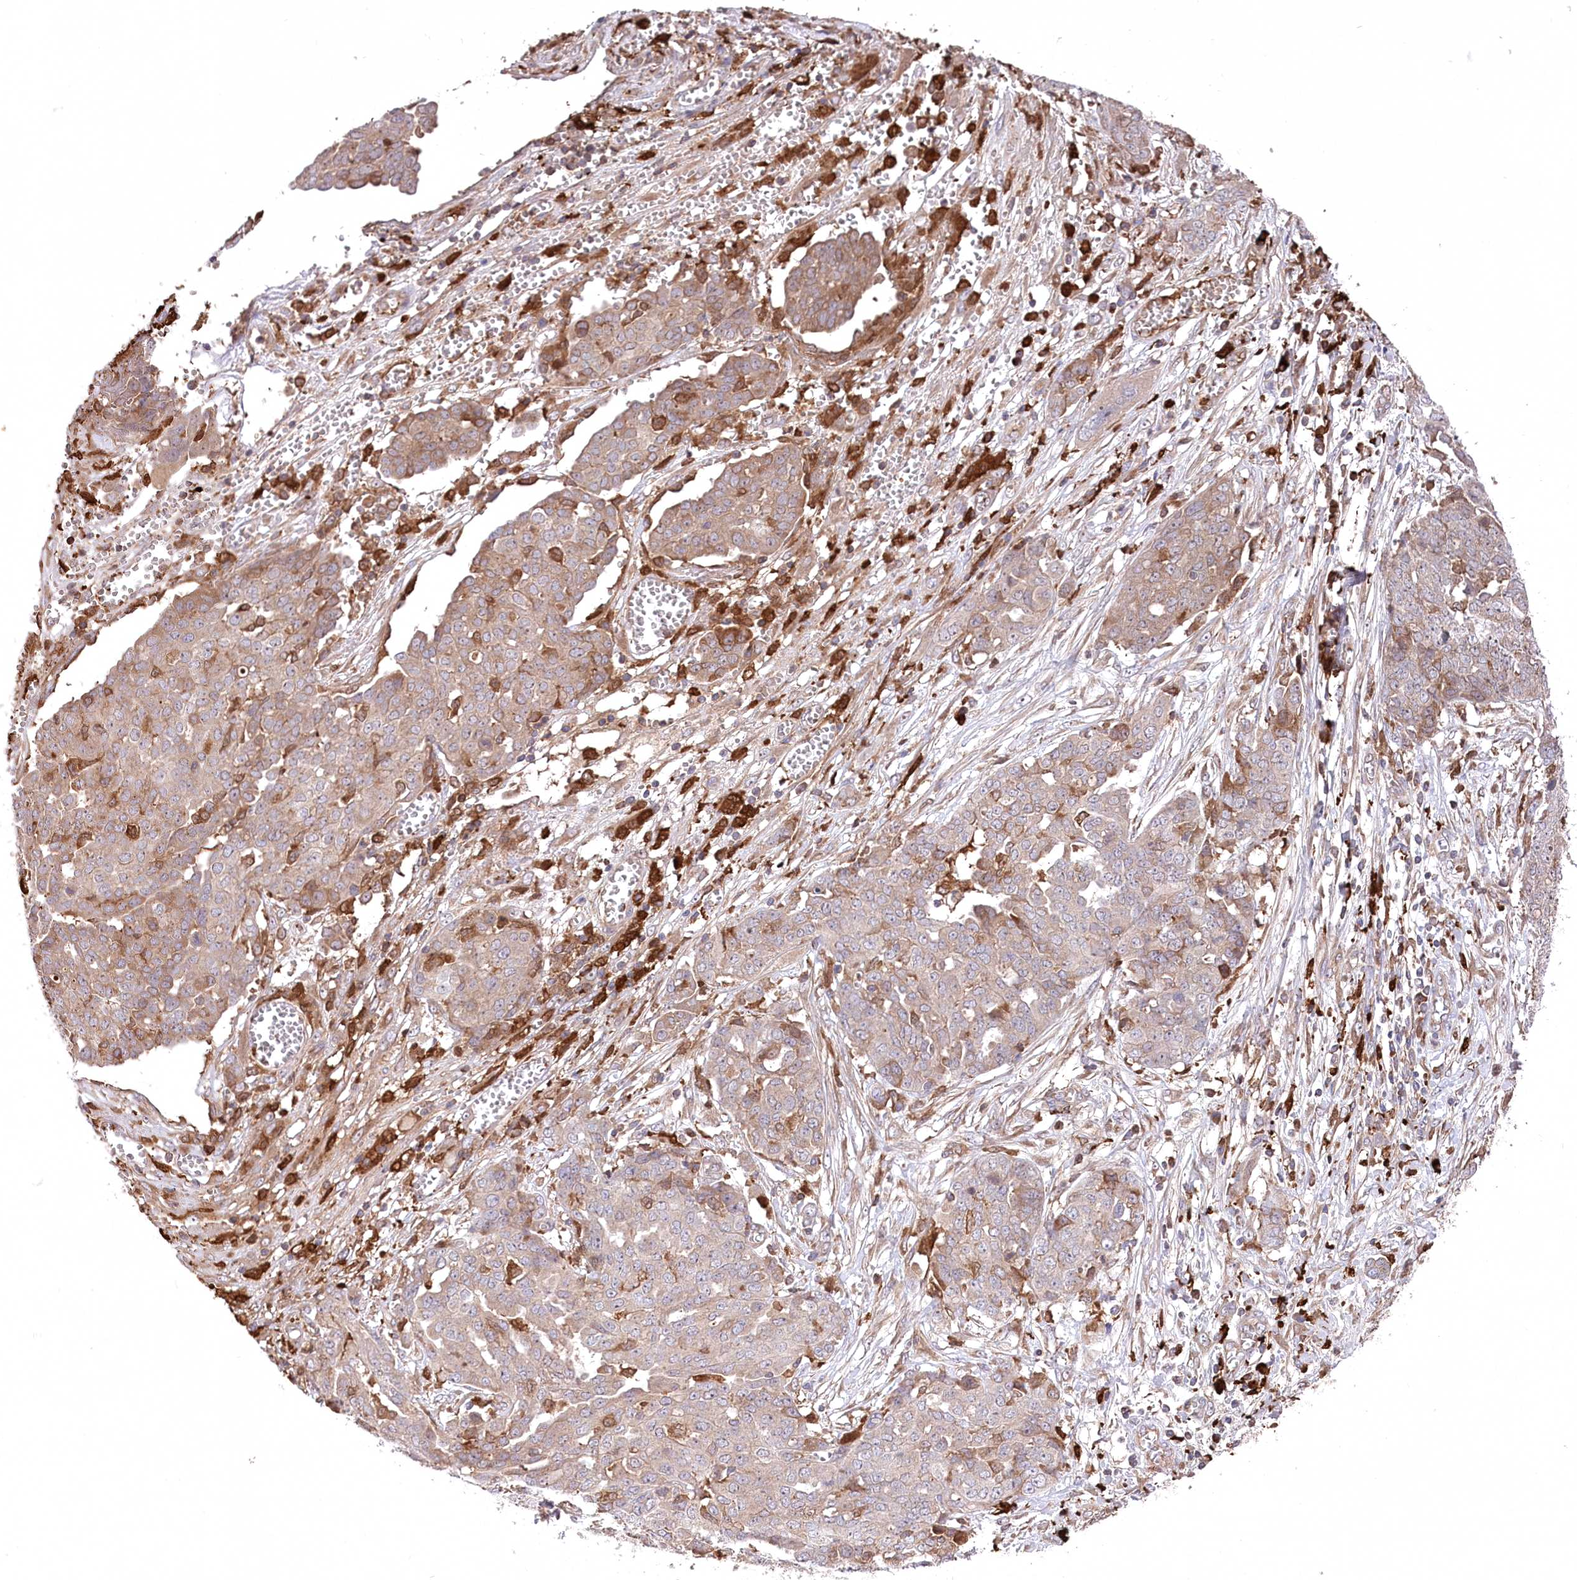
{"staining": {"intensity": "weak", "quantity": ">75%", "location": "cytoplasmic/membranous"}, "tissue": "ovarian cancer", "cell_type": "Tumor cells", "image_type": "cancer", "snomed": [{"axis": "morphology", "description": "Cystadenocarcinoma, serous, NOS"}, {"axis": "topography", "description": "Soft tissue"}, {"axis": "topography", "description": "Ovary"}], "caption": "Approximately >75% of tumor cells in human ovarian cancer (serous cystadenocarcinoma) demonstrate weak cytoplasmic/membranous protein expression as visualized by brown immunohistochemical staining.", "gene": "PPP1R21", "patient": {"sex": "female", "age": 57}}